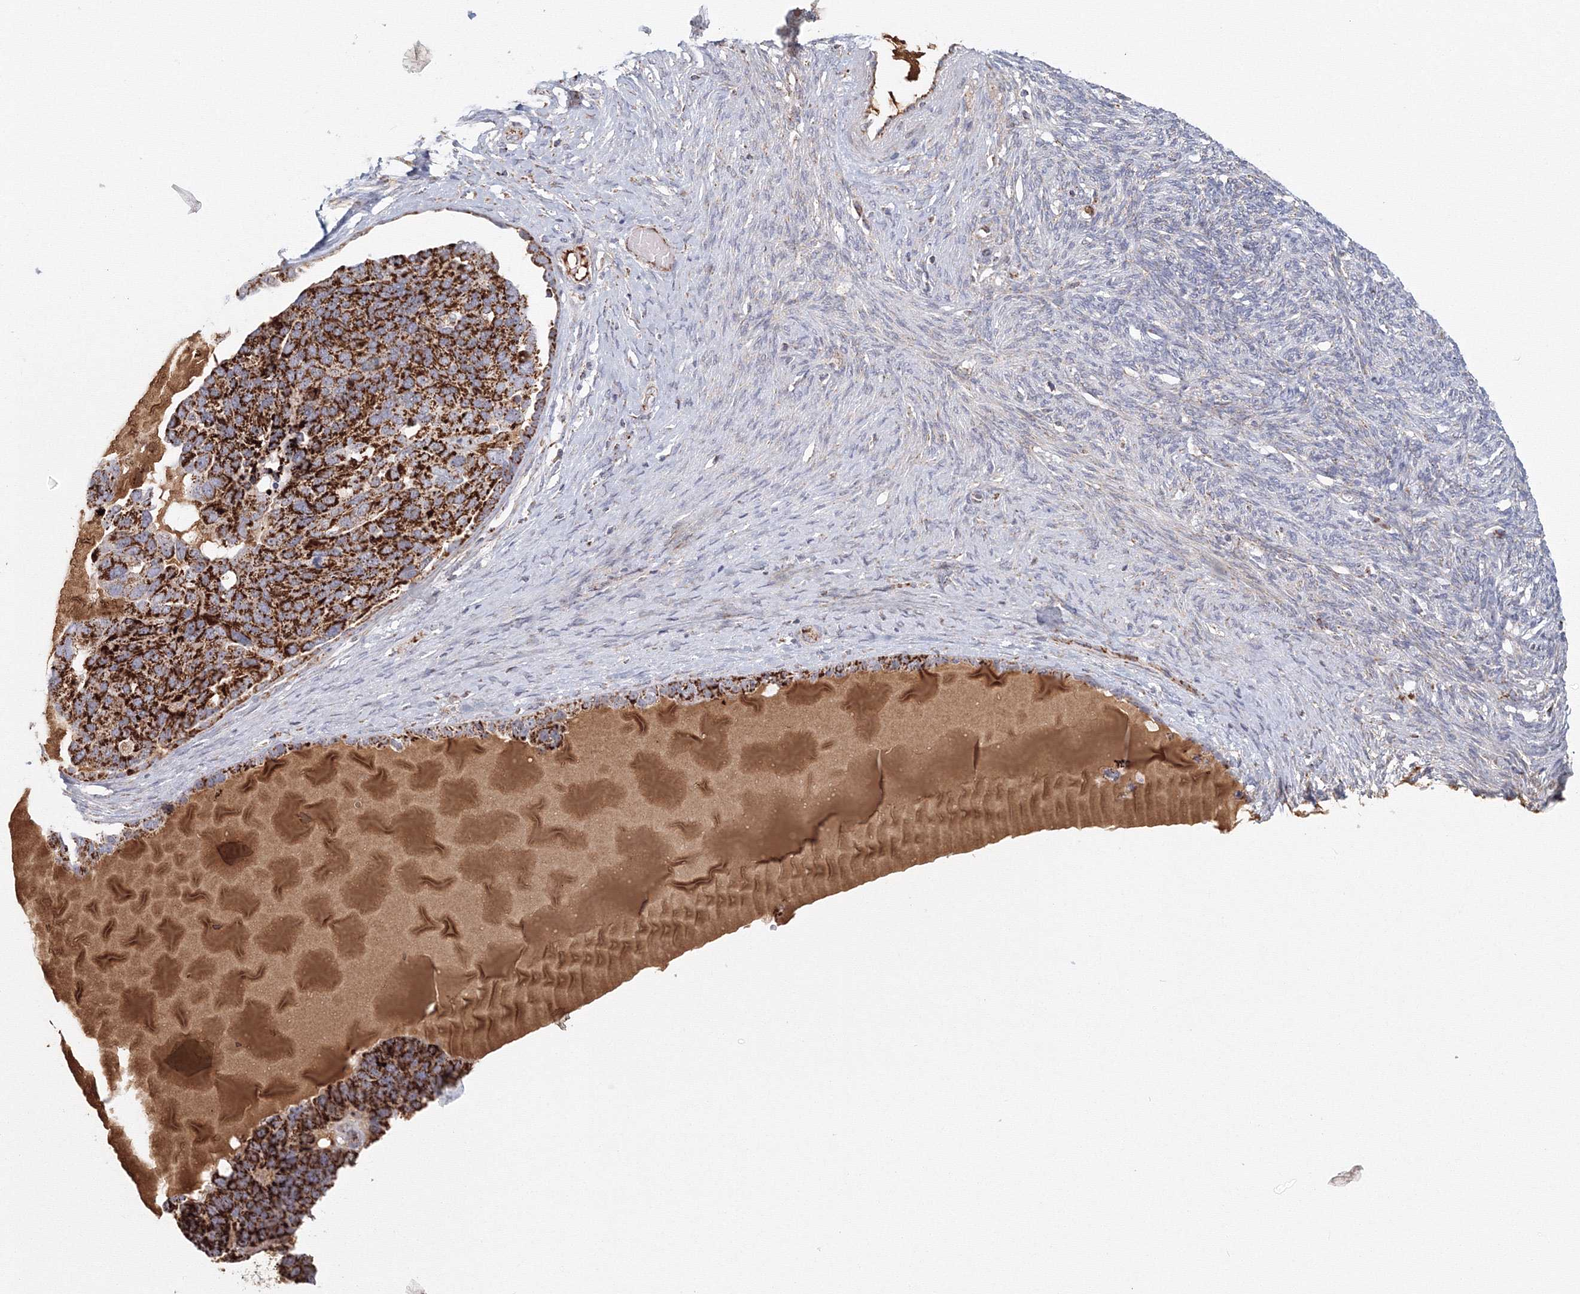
{"staining": {"intensity": "strong", "quantity": ">75%", "location": "cytoplasmic/membranous"}, "tissue": "ovarian cancer", "cell_type": "Tumor cells", "image_type": "cancer", "snomed": [{"axis": "morphology", "description": "Cystadenocarcinoma, serous, NOS"}, {"axis": "topography", "description": "Ovary"}], "caption": "Tumor cells reveal high levels of strong cytoplasmic/membranous staining in approximately >75% of cells in ovarian serous cystadenocarcinoma.", "gene": "GRPEL1", "patient": {"sex": "female", "age": 44}}